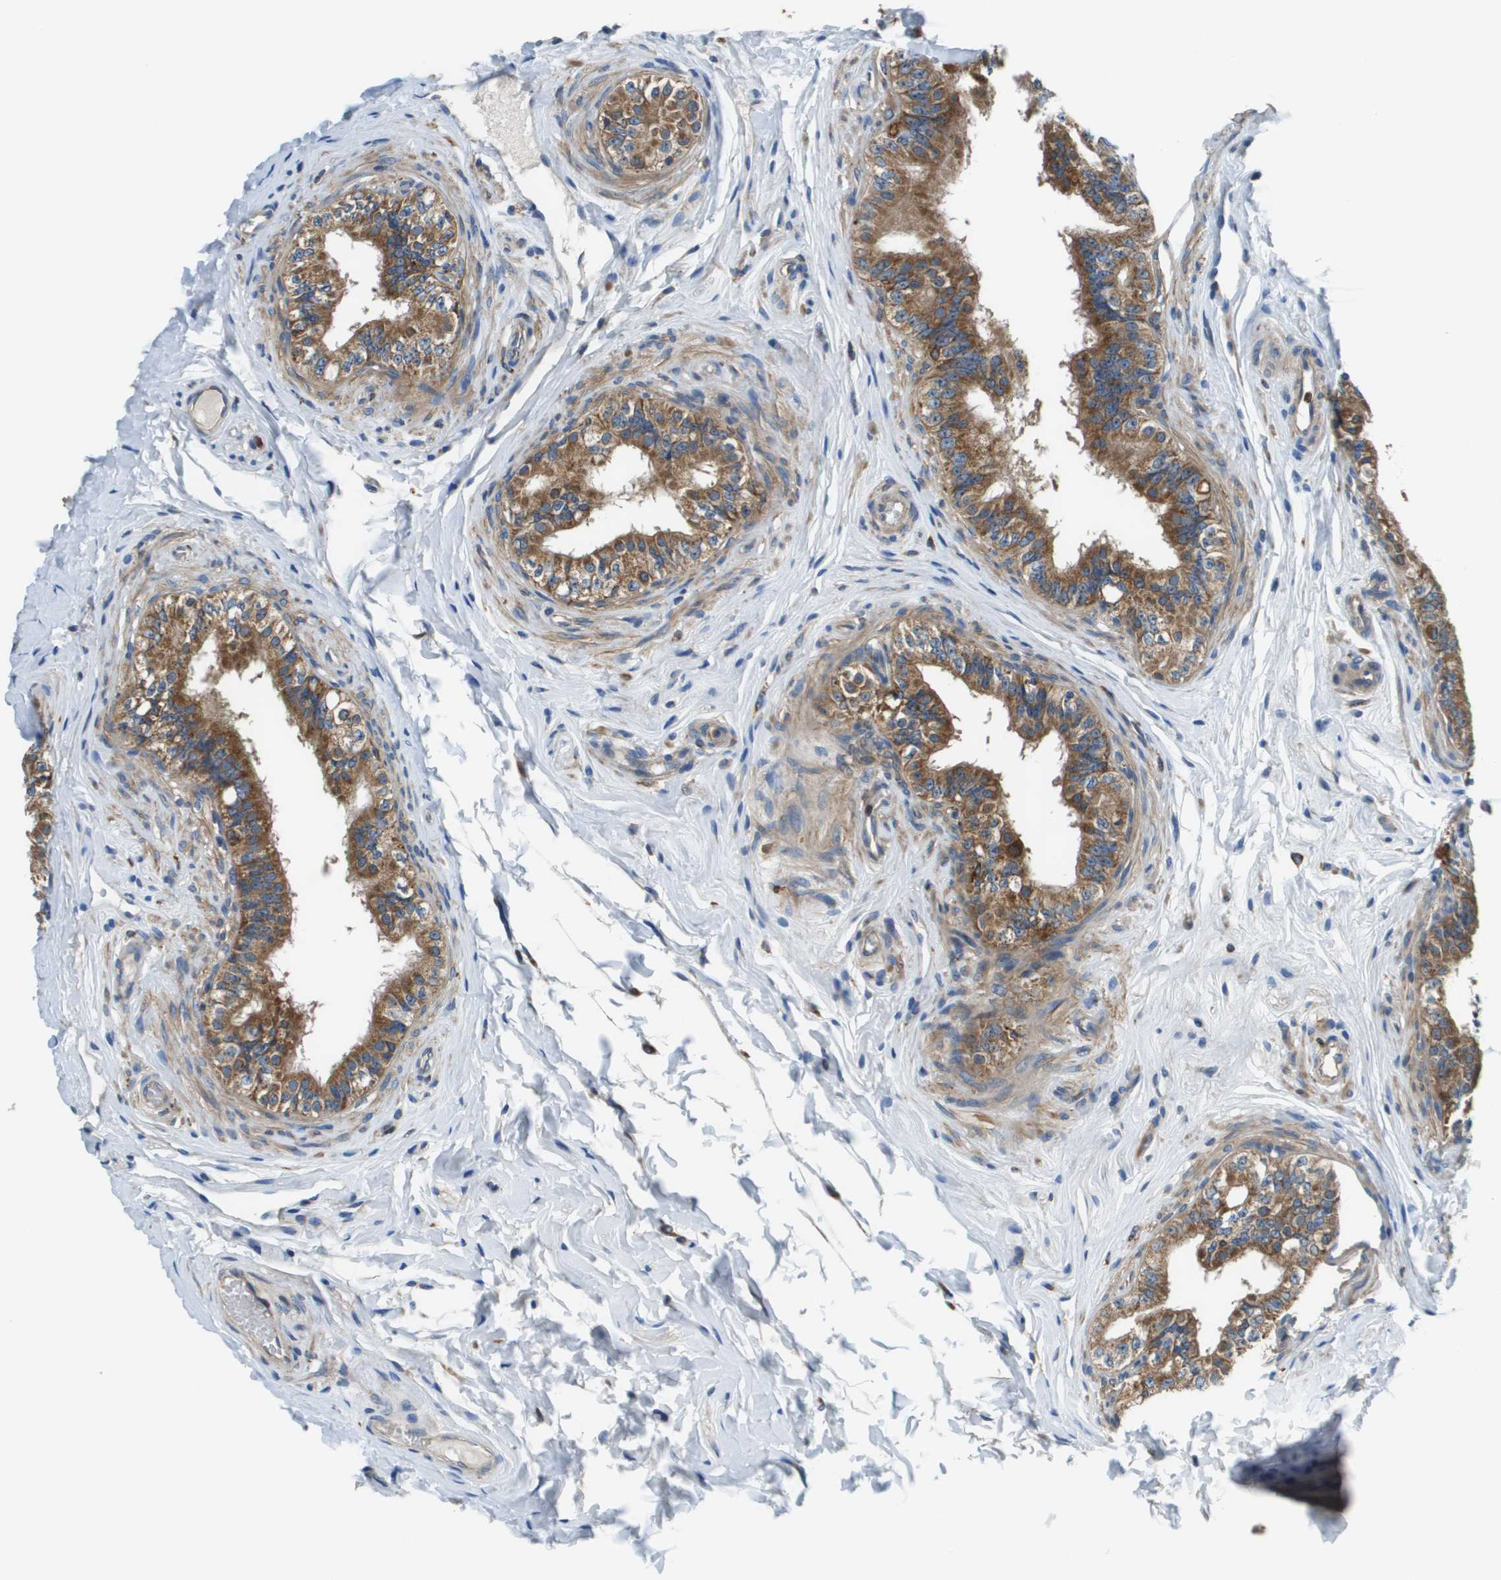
{"staining": {"intensity": "moderate", "quantity": ">75%", "location": "cytoplasmic/membranous"}, "tissue": "epididymis", "cell_type": "Glandular cells", "image_type": "normal", "snomed": [{"axis": "morphology", "description": "Normal tissue, NOS"}, {"axis": "topography", "description": "Testis"}, {"axis": "topography", "description": "Epididymis"}], "caption": "Moderate cytoplasmic/membranous expression is seen in approximately >75% of glandular cells in normal epididymis.", "gene": "CNPY3", "patient": {"sex": "male", "age": 36}}